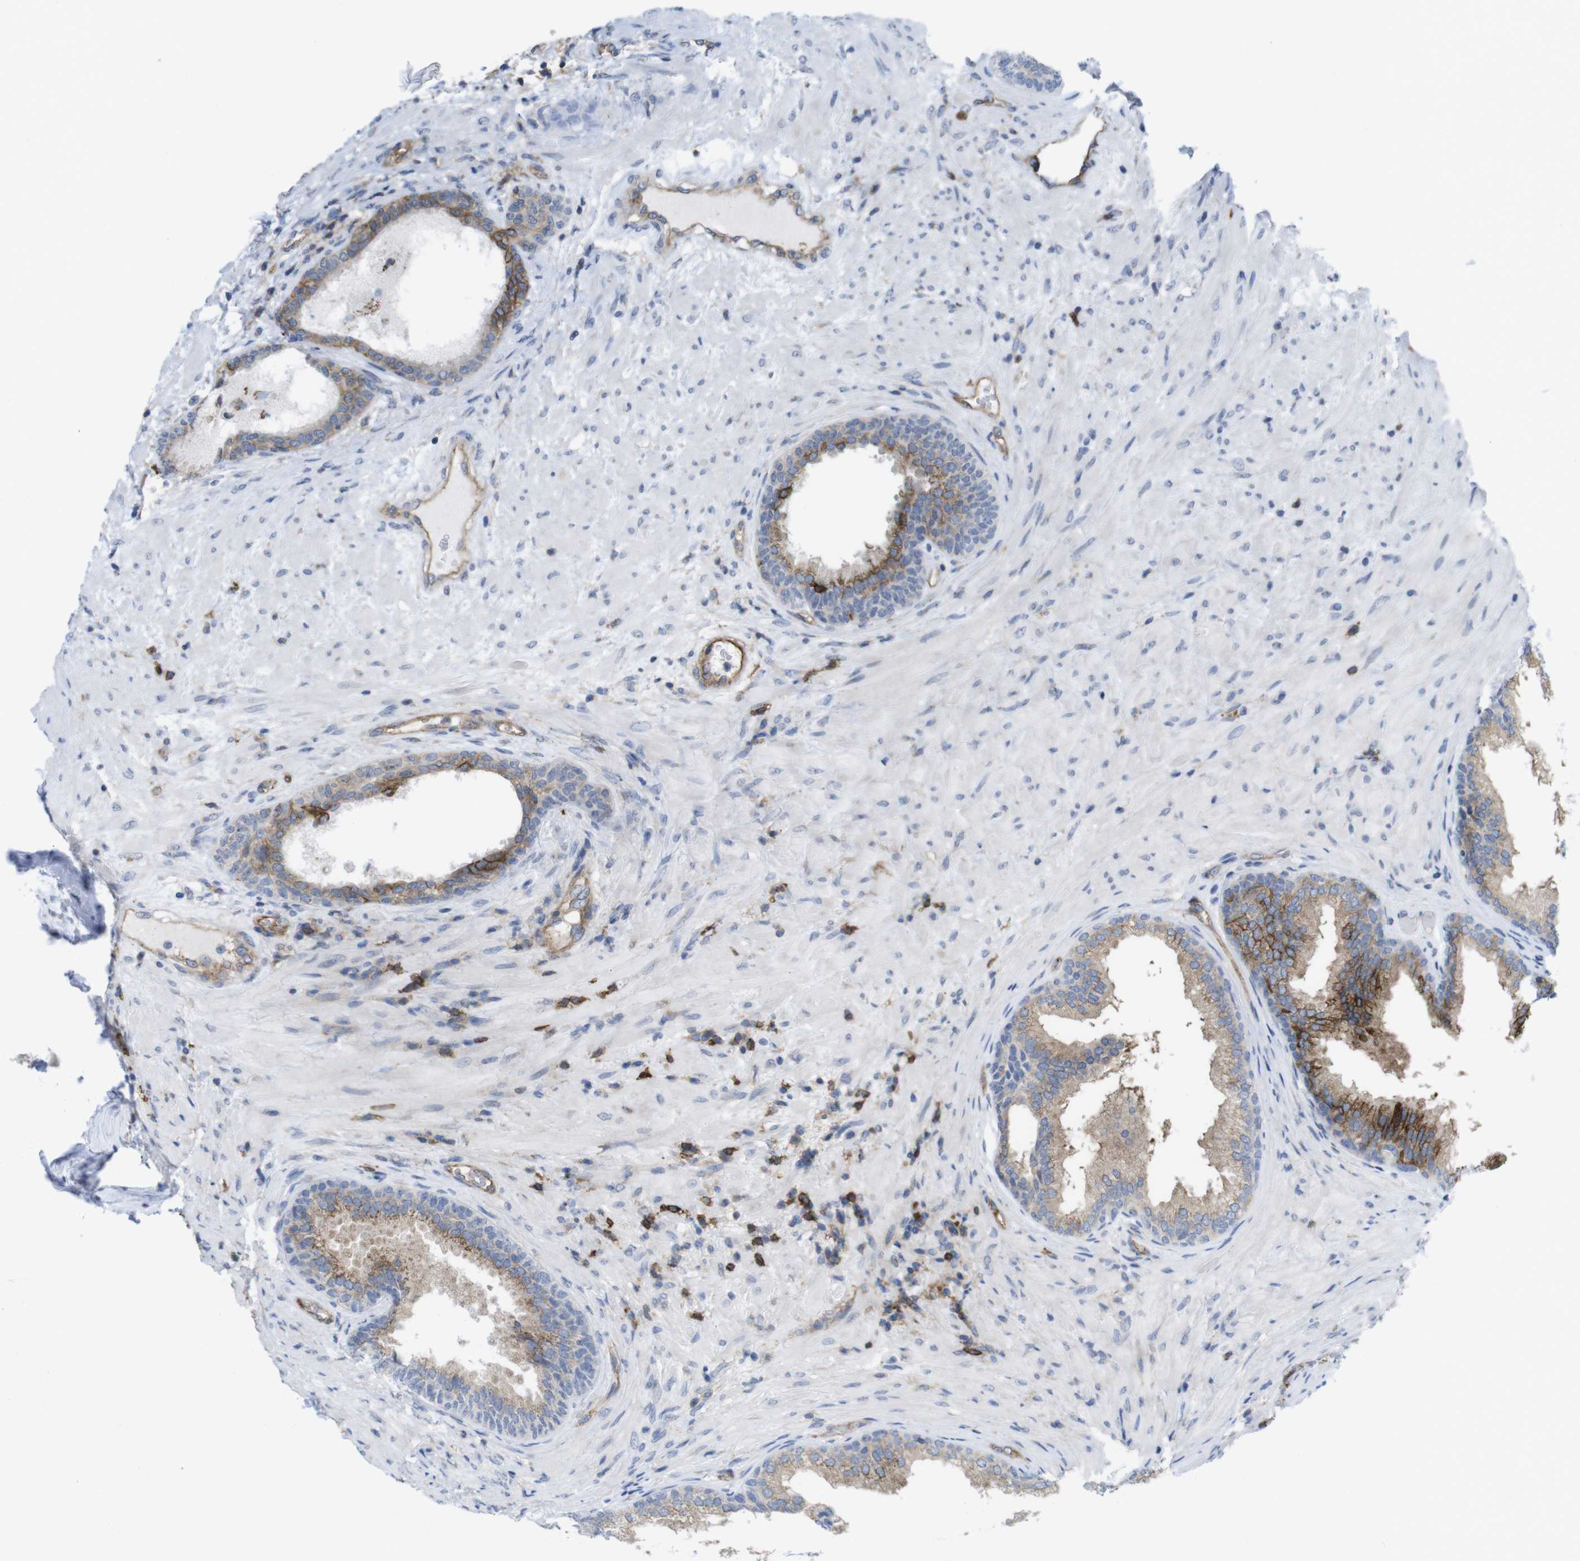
{"staining": {"intensity": "strong", "quantity": ">75%", "location": "cytoplasmic/membranous"}, "tissue": "prostate", "cell_type": "Glandular cells", "image_type": "normal", "snomed": [{"axis": "morphology", "description": "Normal tissue, NOS"}, {"axis": "topography", "description": "Prostate"}], "caption": "IHC staining of unremarkable prostate, which shows high levels of strong cytoplasmic/membranous positivity in about >75% of glandular cells indicating strong cytoplasmic/membranous protein positivity. The staining was performed using DAB (brown) for protein detection and nuclei were counterstained in hematoxylin (blue).", "gene": "CCR6", "patient": {"sex": "male", "age": 76}}